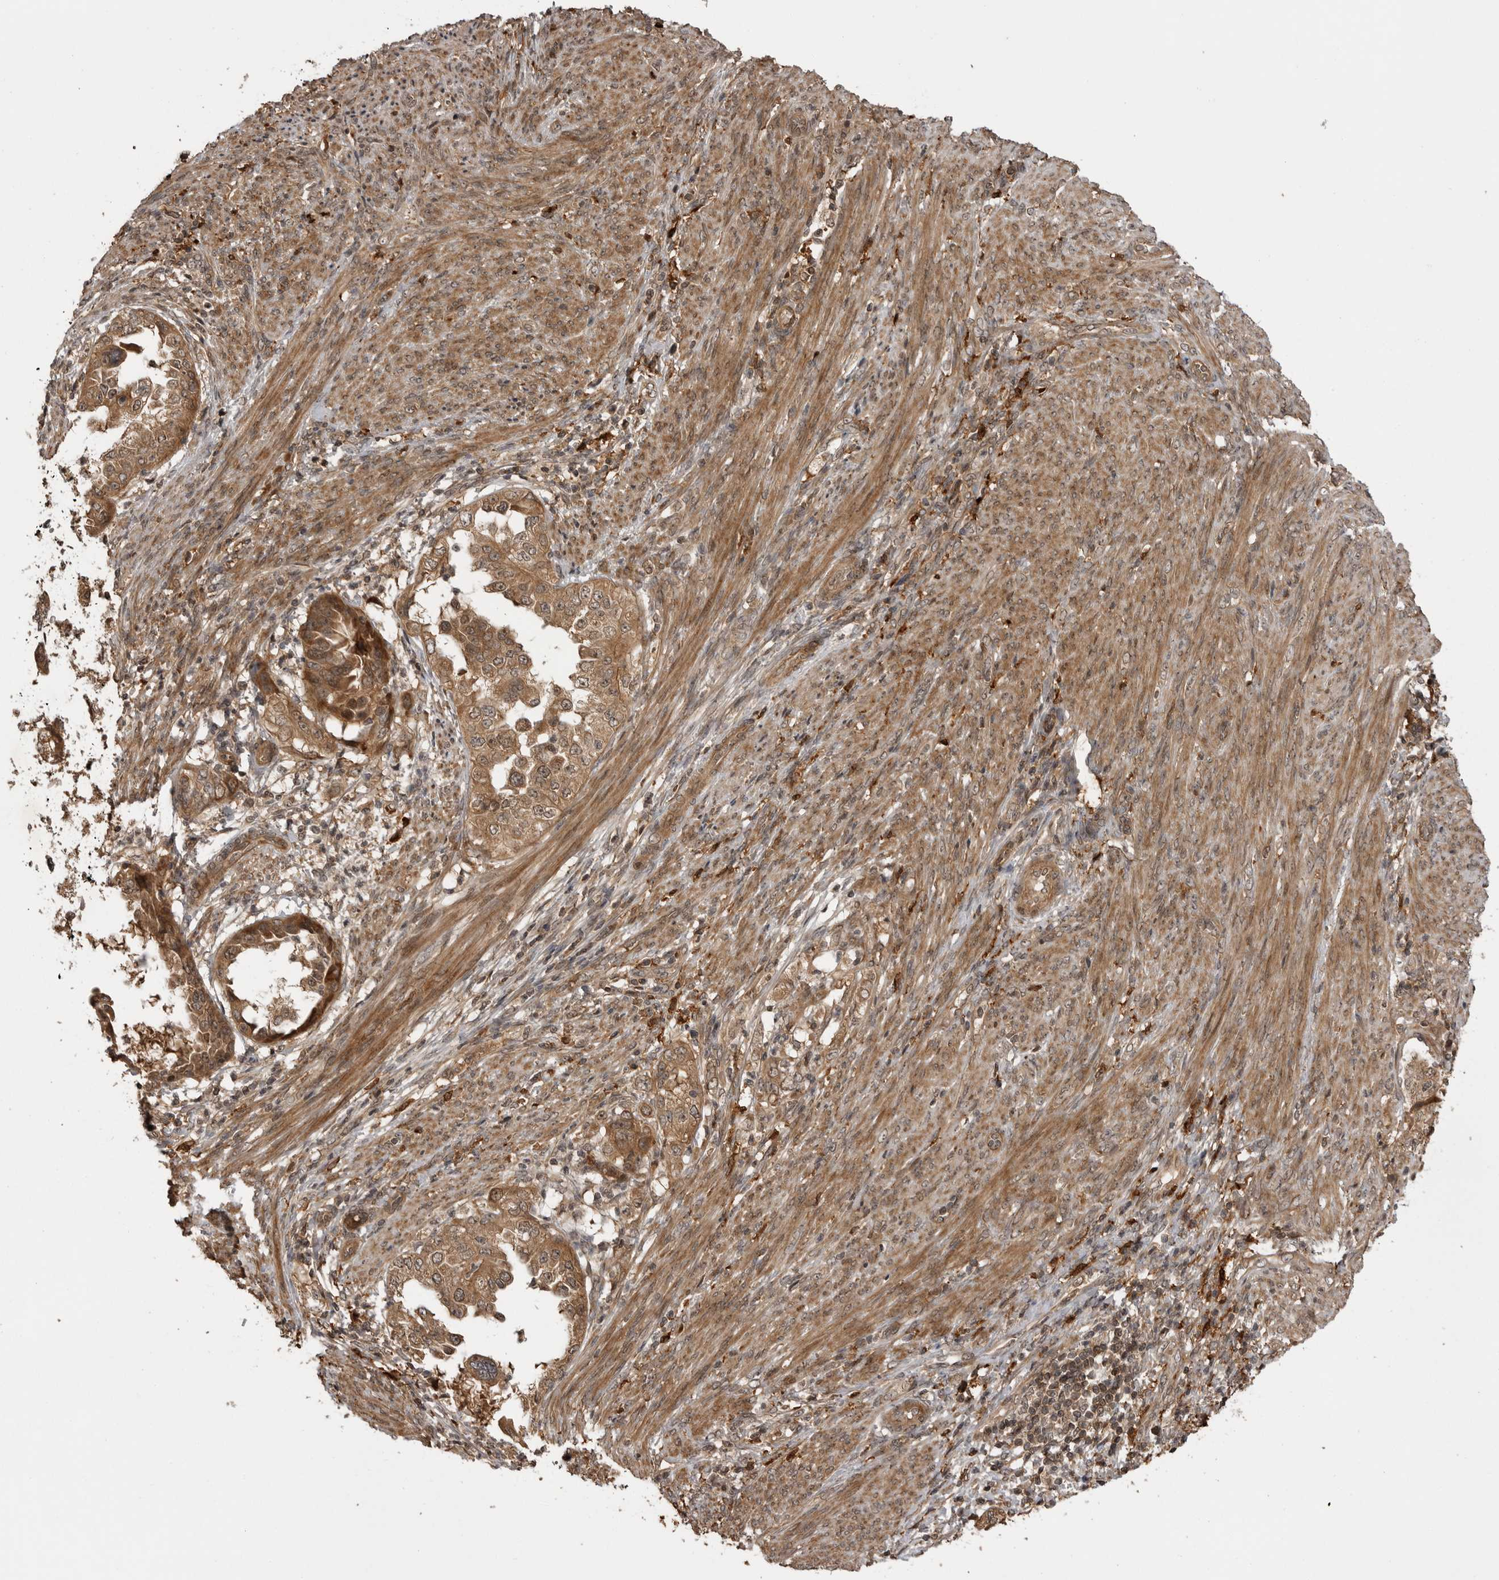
{"staining": {"intensity": "moderate", "quantity": ">75%", "location": "cytoplasmic/membranous,nuclear"}, "tissue": "endometrial cancer", "cell_type": "Tumor cells", "image_type": "cancer", "snomed": [{"axis": "morphology", "description": "Adenocarcinoma, NOS"}, {"axis": "topography", "description": "Endometrium"}], "caption": "A medium amount of moderate cytoplasmic/membranous and nuclear expression is identified in approximately >75% of tumor cells in endometrial cancer (adenocarcinoma) tissue.", "gene": "AKAP7", "patient": {"sex": "female", "age": 85}}